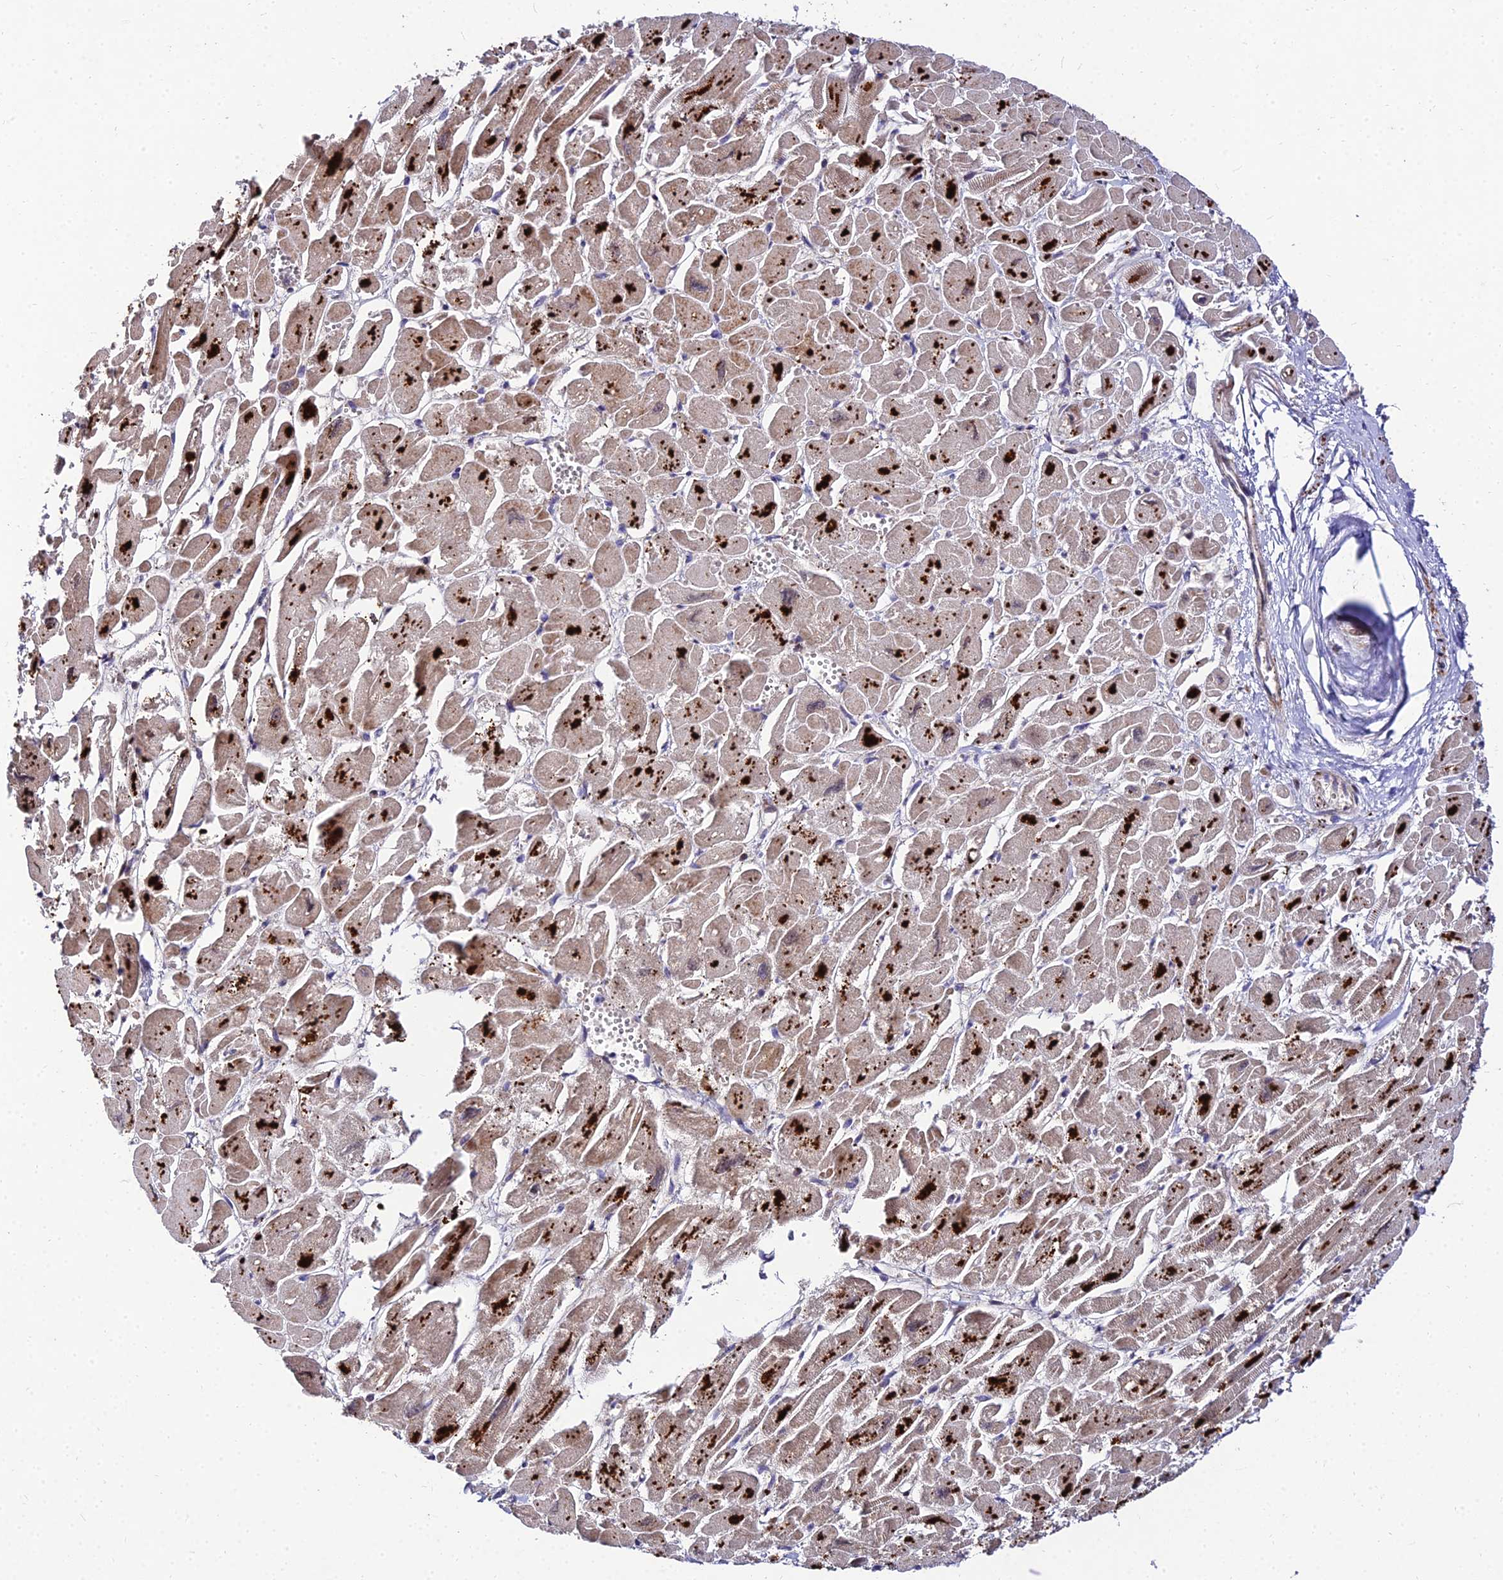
{"staining": {"intensity": "moderate", "quantity": ">75%", "location": "cytoplasmic/membranous"}, "tissue": "heart muscle", "cell_type": "Cardiomyocytes", "image_type": "normal", "snomed": [{"axis": "morphology", "description": "Normal tissue, NOS"}, {"axis": "topography", "description": "Heart"}], "caption": "Heart muscle stained with a protein marker demonstrates moderate staining in cardiomyocytes.", "gene": "MKKS", "patient": {"sex": "male", "age": 54}}